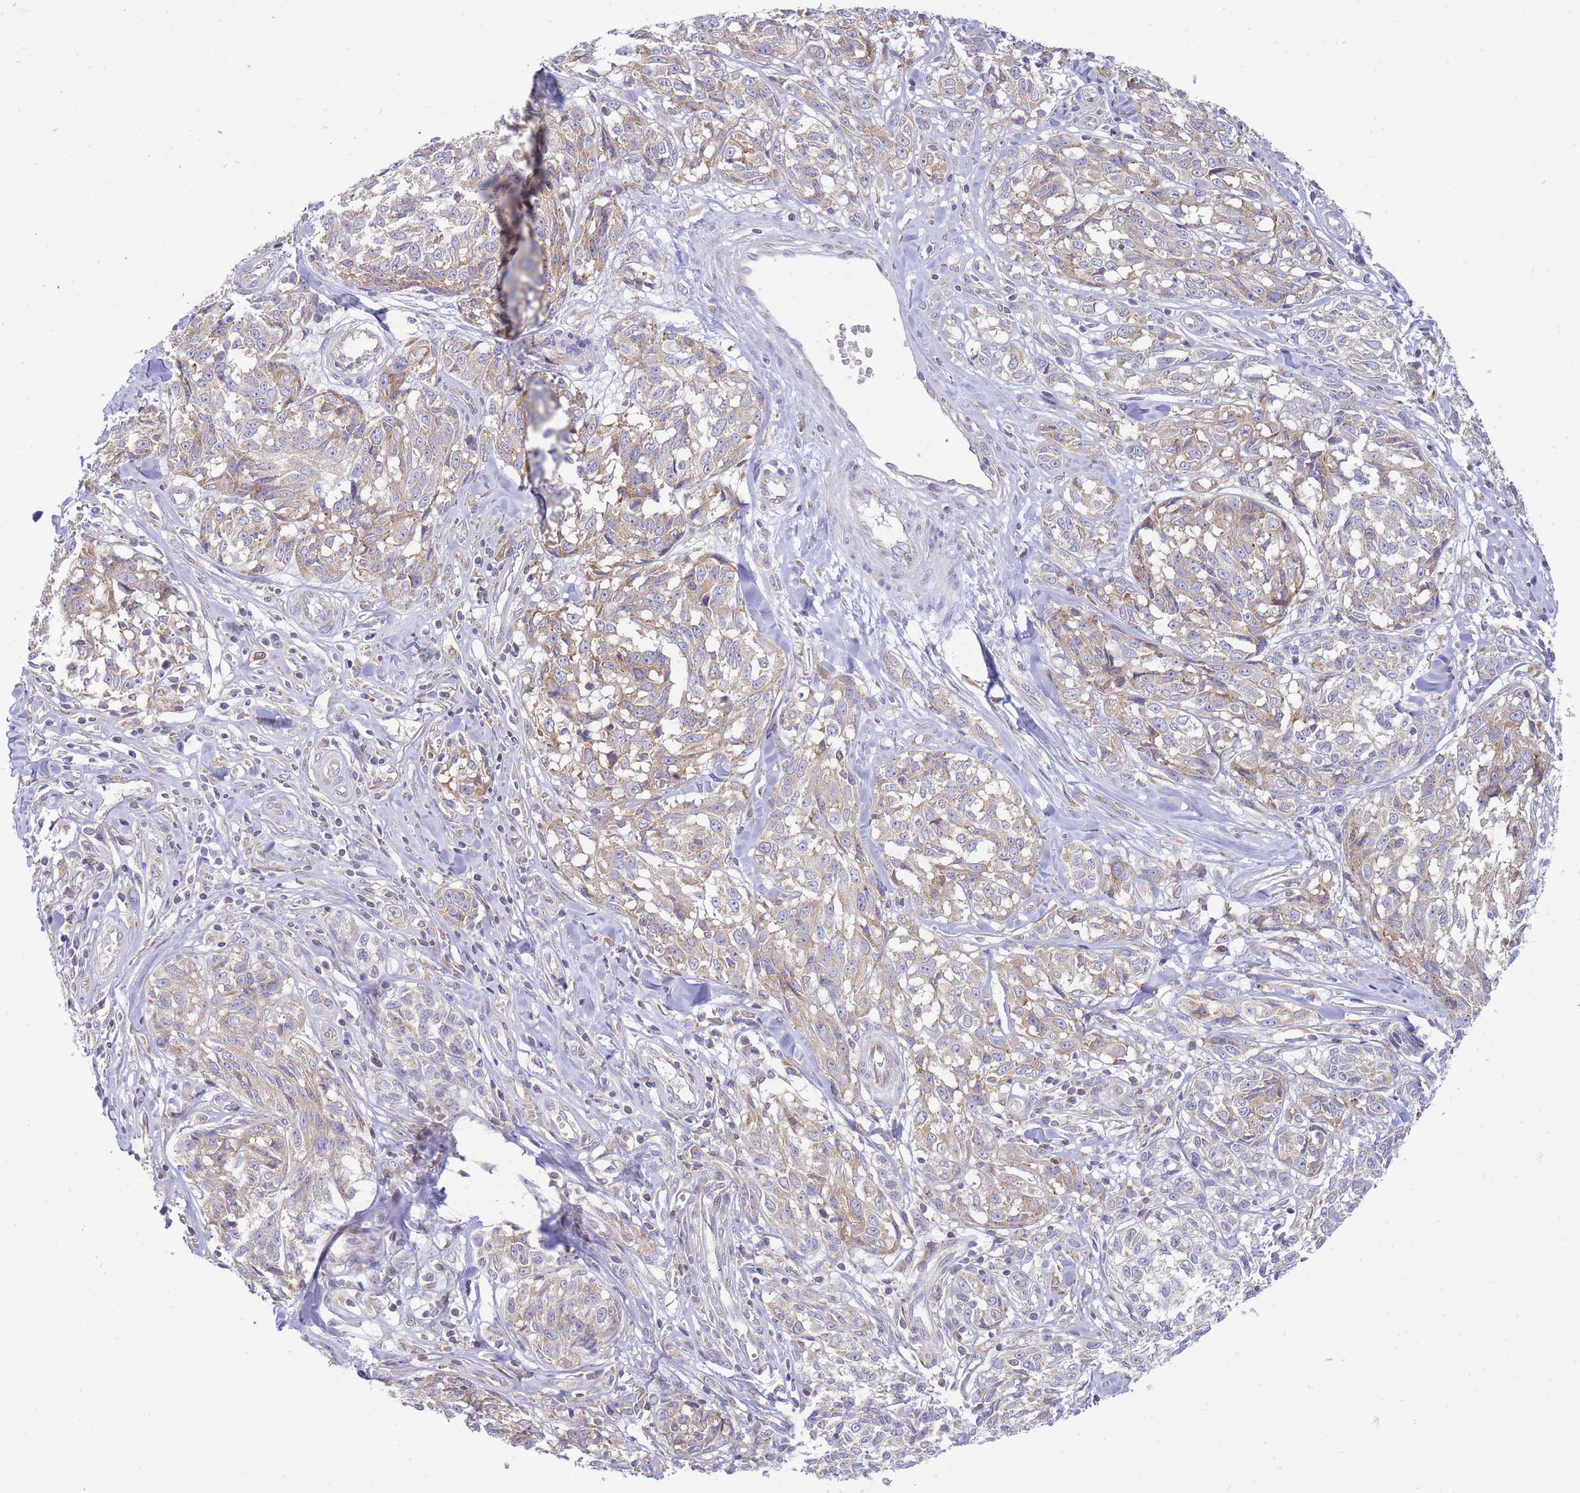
{"staining": {"intensity": "weak", "quantity": "25%-75%", "location": "cytoplasmic/membranous"}, "tissue": "melanoma", "cell_type": "Tumor cells", "image_type": "cancer", "snomed": [{"axis": "morphology", "description": "Normal tissue, NOS"}, {"axis": "morphology", "description": "Malignant melanoma, NOS"}, {"axis": "topography", "description": "Skin"}], "caption": "This histopathology image exhibits IHC staining of melanoma, with low weak cytoplasmic/membranous positivity in approximately 25%-75% of tumor cells.", "gene": "SH2B2", "patient": {"sex": "female", "age": 64}}